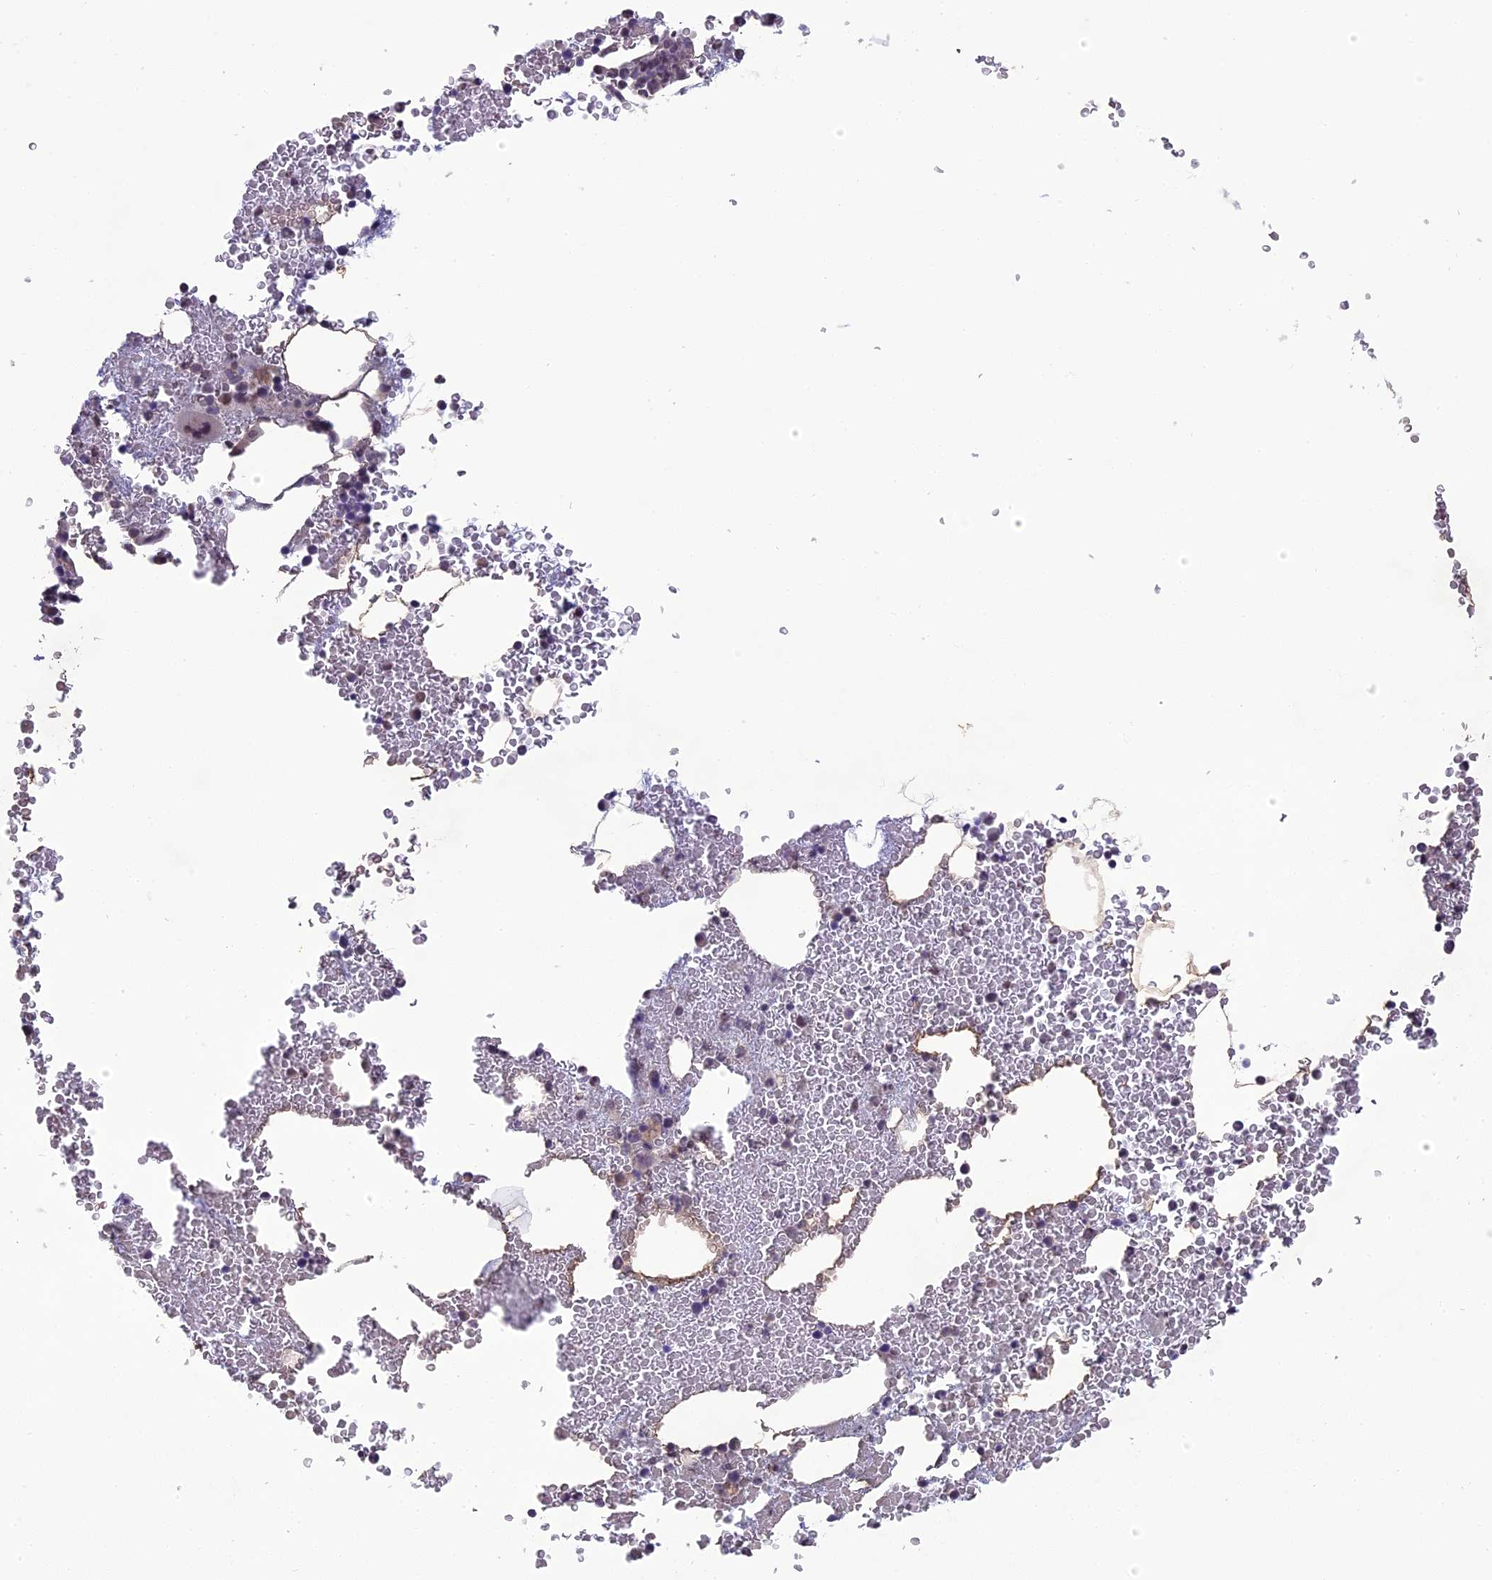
{"staining": {"intensity": "negative", "quantity": "none", "location": "none"}, "tissue": "bone marrow", "cell_type": "Hematopoietic cells", "image_type": "normal", "snomed": [{"axis": "morphology", "description": "Normal tissue, NOS"}, {"axis": "morphology", "description": "Inflammation, NOS"}, {"axis": "topography", "description": "Bone marrow"}], "caption": "The micrograph shows no significant expression in hematopoietic cells of bone marrow.", "gene": "ERG28", "patient": {"sex": "female", "age": 78}}